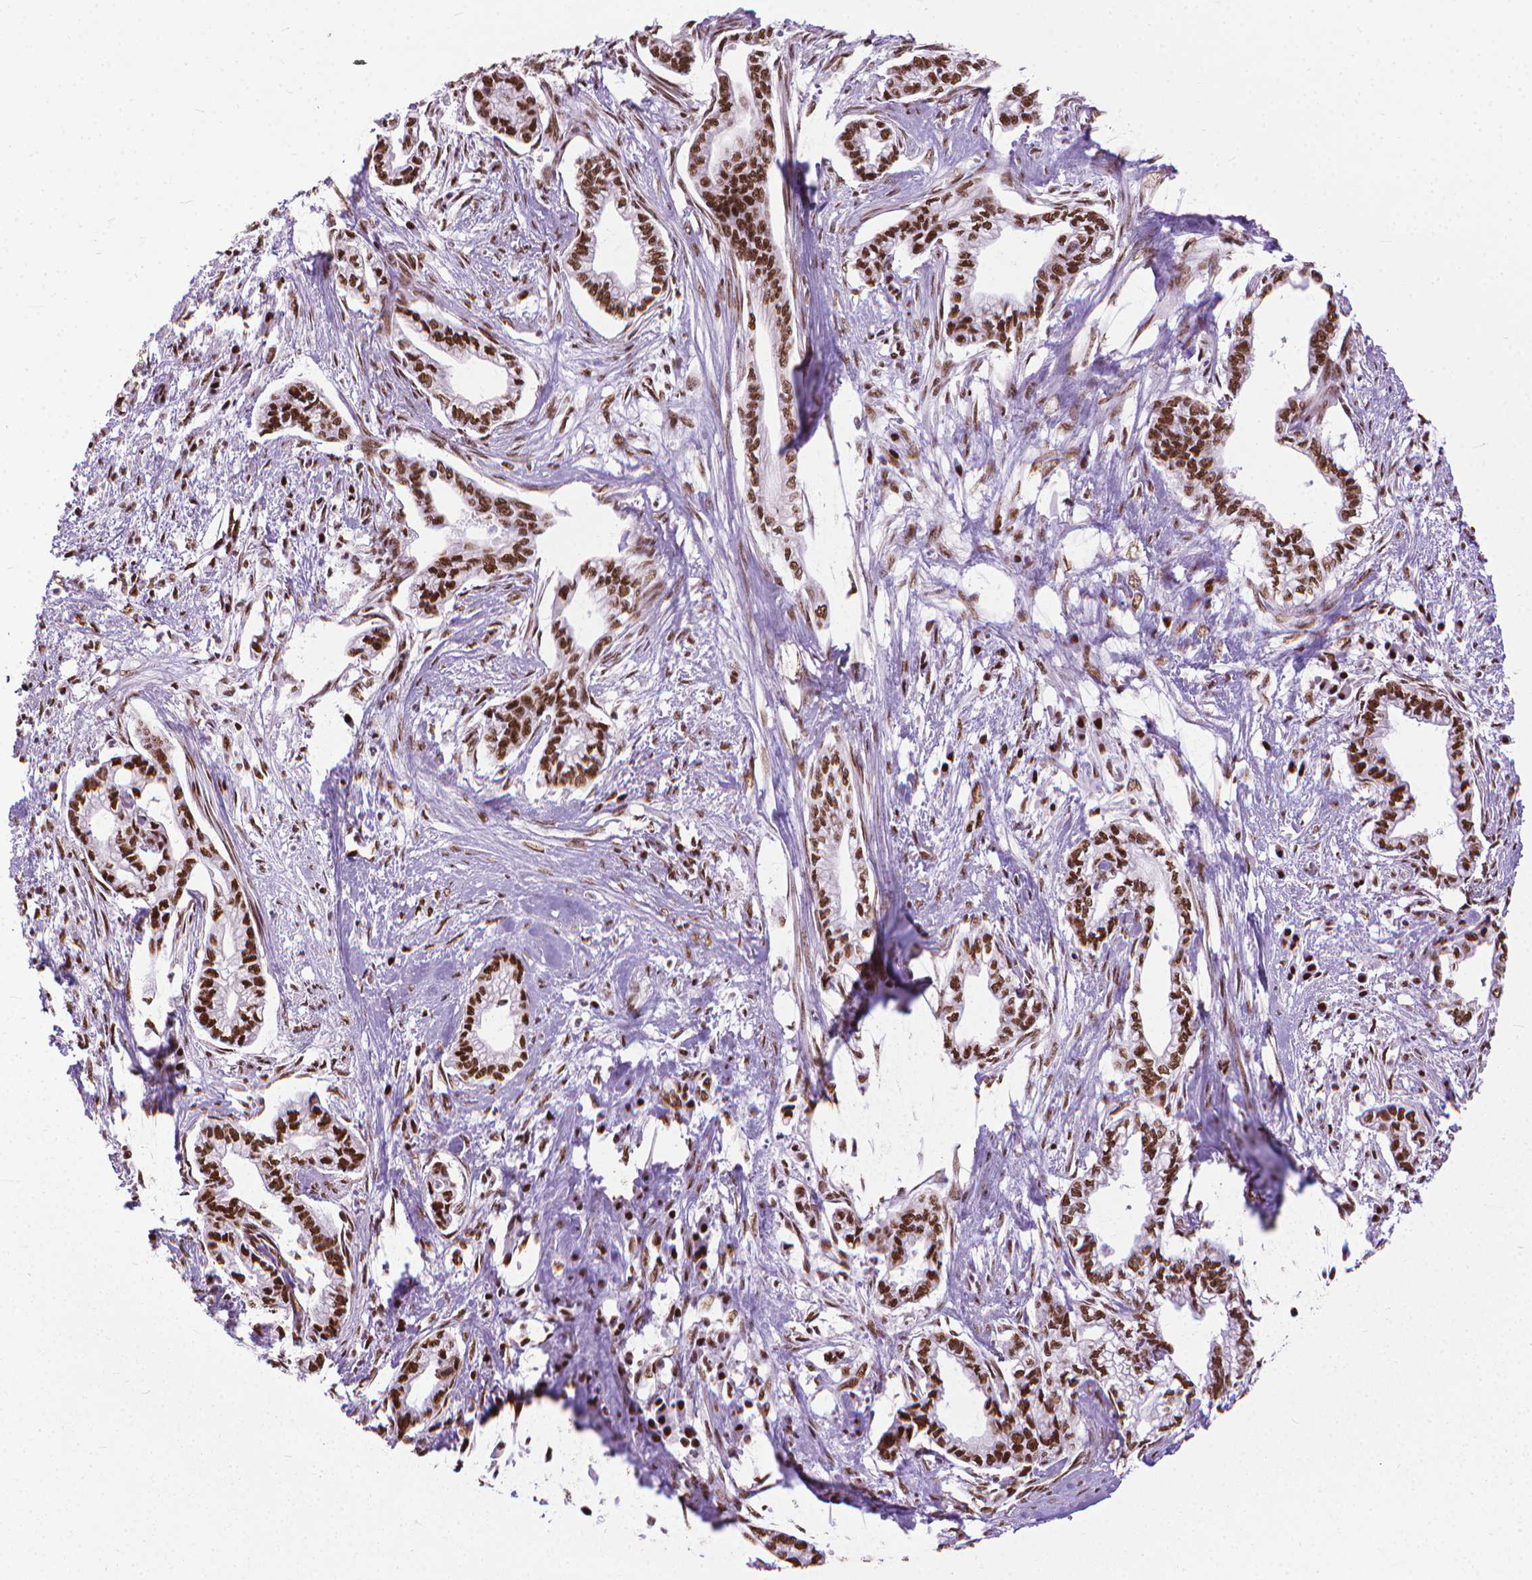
{"staining": {"intensity": "strong", "quantity": ">75%", "location": "nuclear"}, "tissue": "cervical cancer", "cell_type": "Tumor cells", "image_type": "cancer", "snomed": [{"axis": "morphology", "description": "Adenocarcinoma, NOS"}, {"axis": "topography", "description": "Cervix"}], "caption": "IHC staining of adenocarcinoma (cervical), which exhibits high levels of strong nuclear positivity in approximately >75% of tumor cells indicating strong nuclear protein positivity. The staining was performed using DAB (brown) for protein detection and nuclei were counterstained in hematoxylin (blue).", "gene": "AKAP8", "patient": {"sex": "female", "age": 62}}